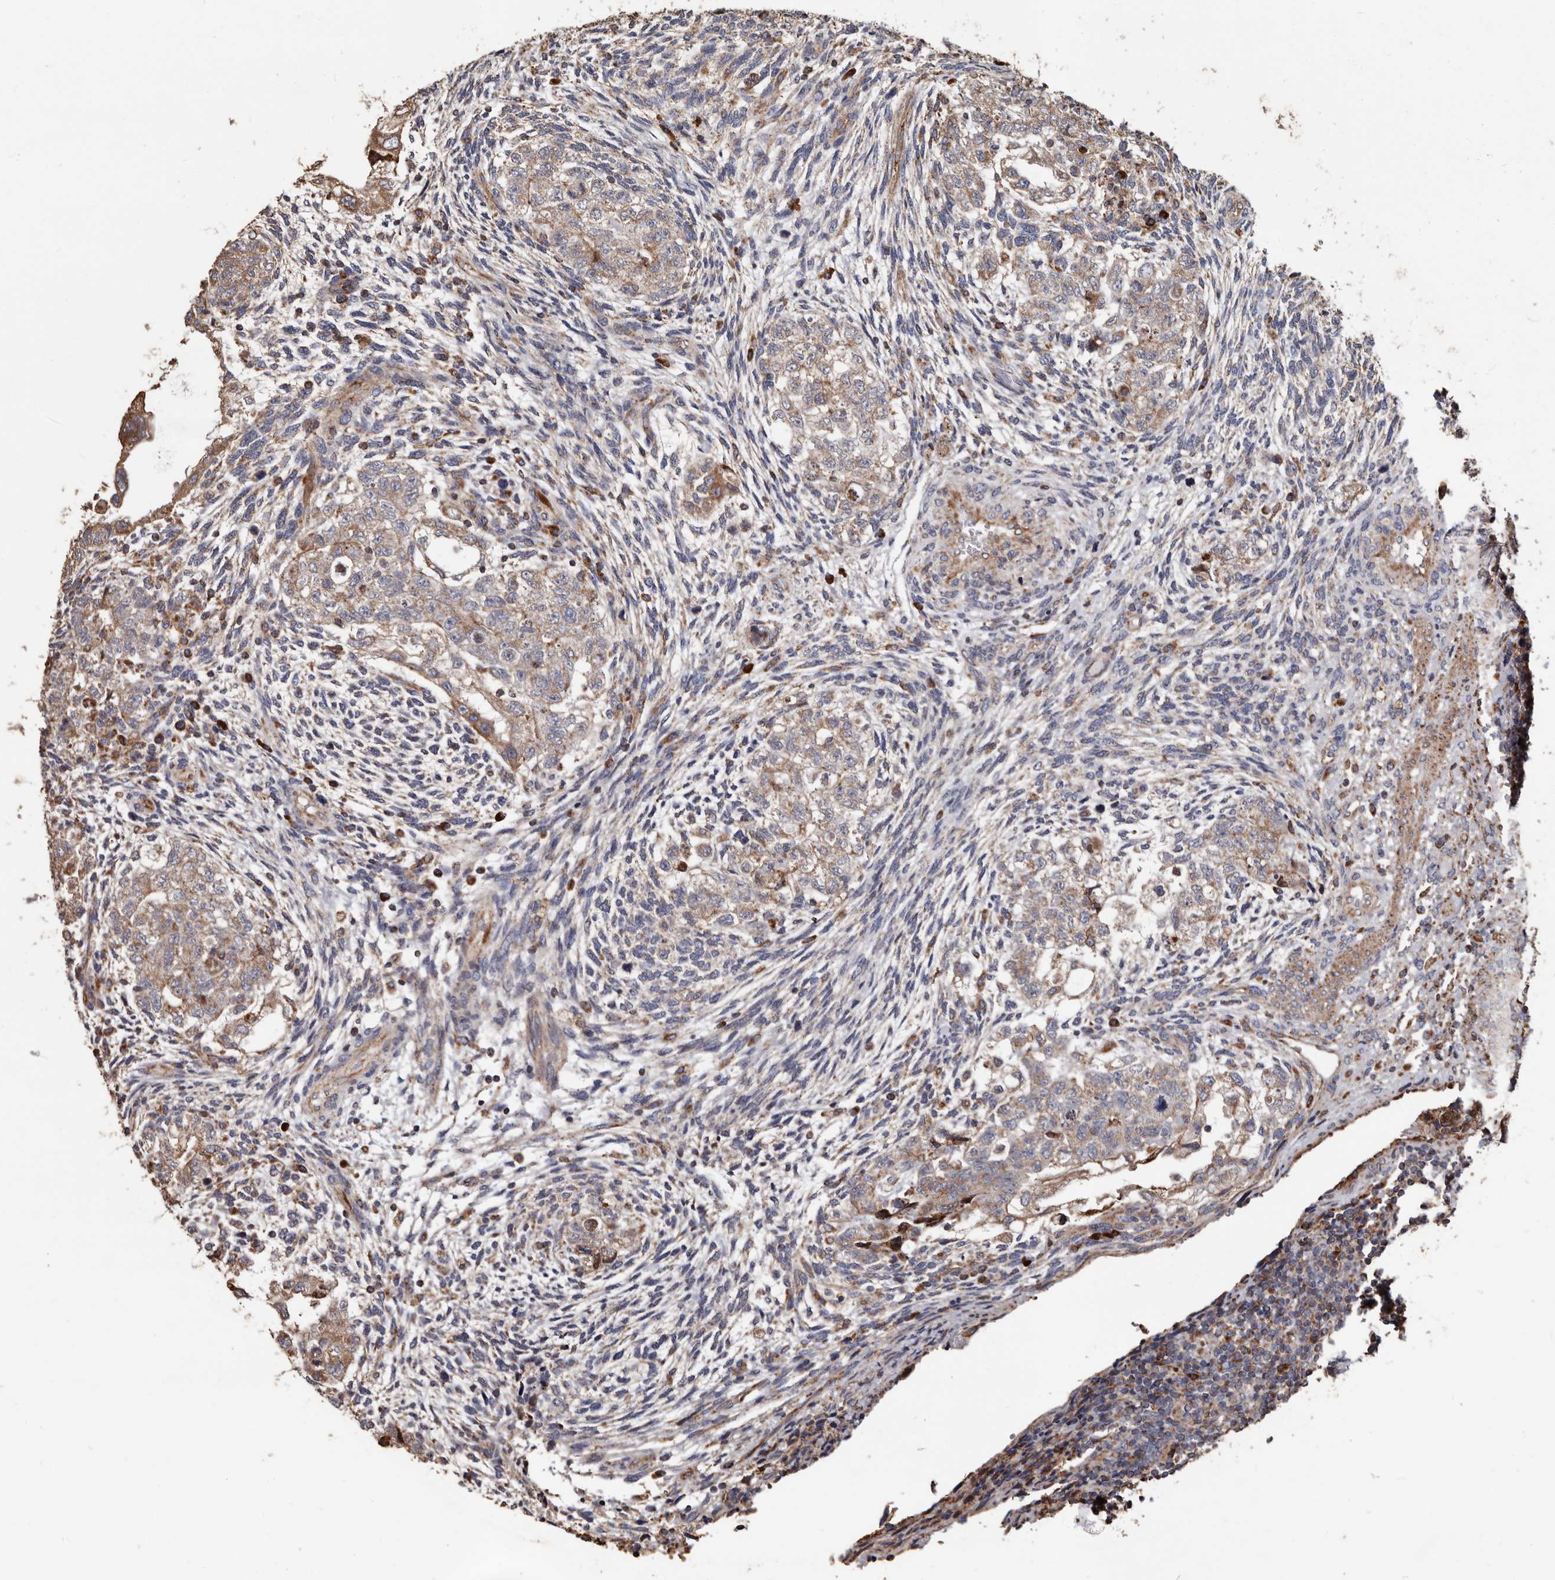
{"staining": {"intensity": "weak", "quantity": ">75%", "location": "cytoplasmic/membranous"}, "tissue": "testis cancer", "cell_type": "Tumor cells", "image_type": "cancer", "snomed": [{"axis": "morphology", "description": "Normal tissue, NOS"}, {"axis": "morphology", "description": "Carcinoma, Embryonal, NOS"}, {"axis": "topography", "description": "Testis"}], "caption": "Immunohistochemistry image of human embryonal carcinoma (testis) stained for a protein (brown), which exhibits low levels of weak cytoplasmic/membranous staining in about >75% of tumor cells.", "gene": "OSGIN2", "patient": {"sex": "male", "age": 36}}